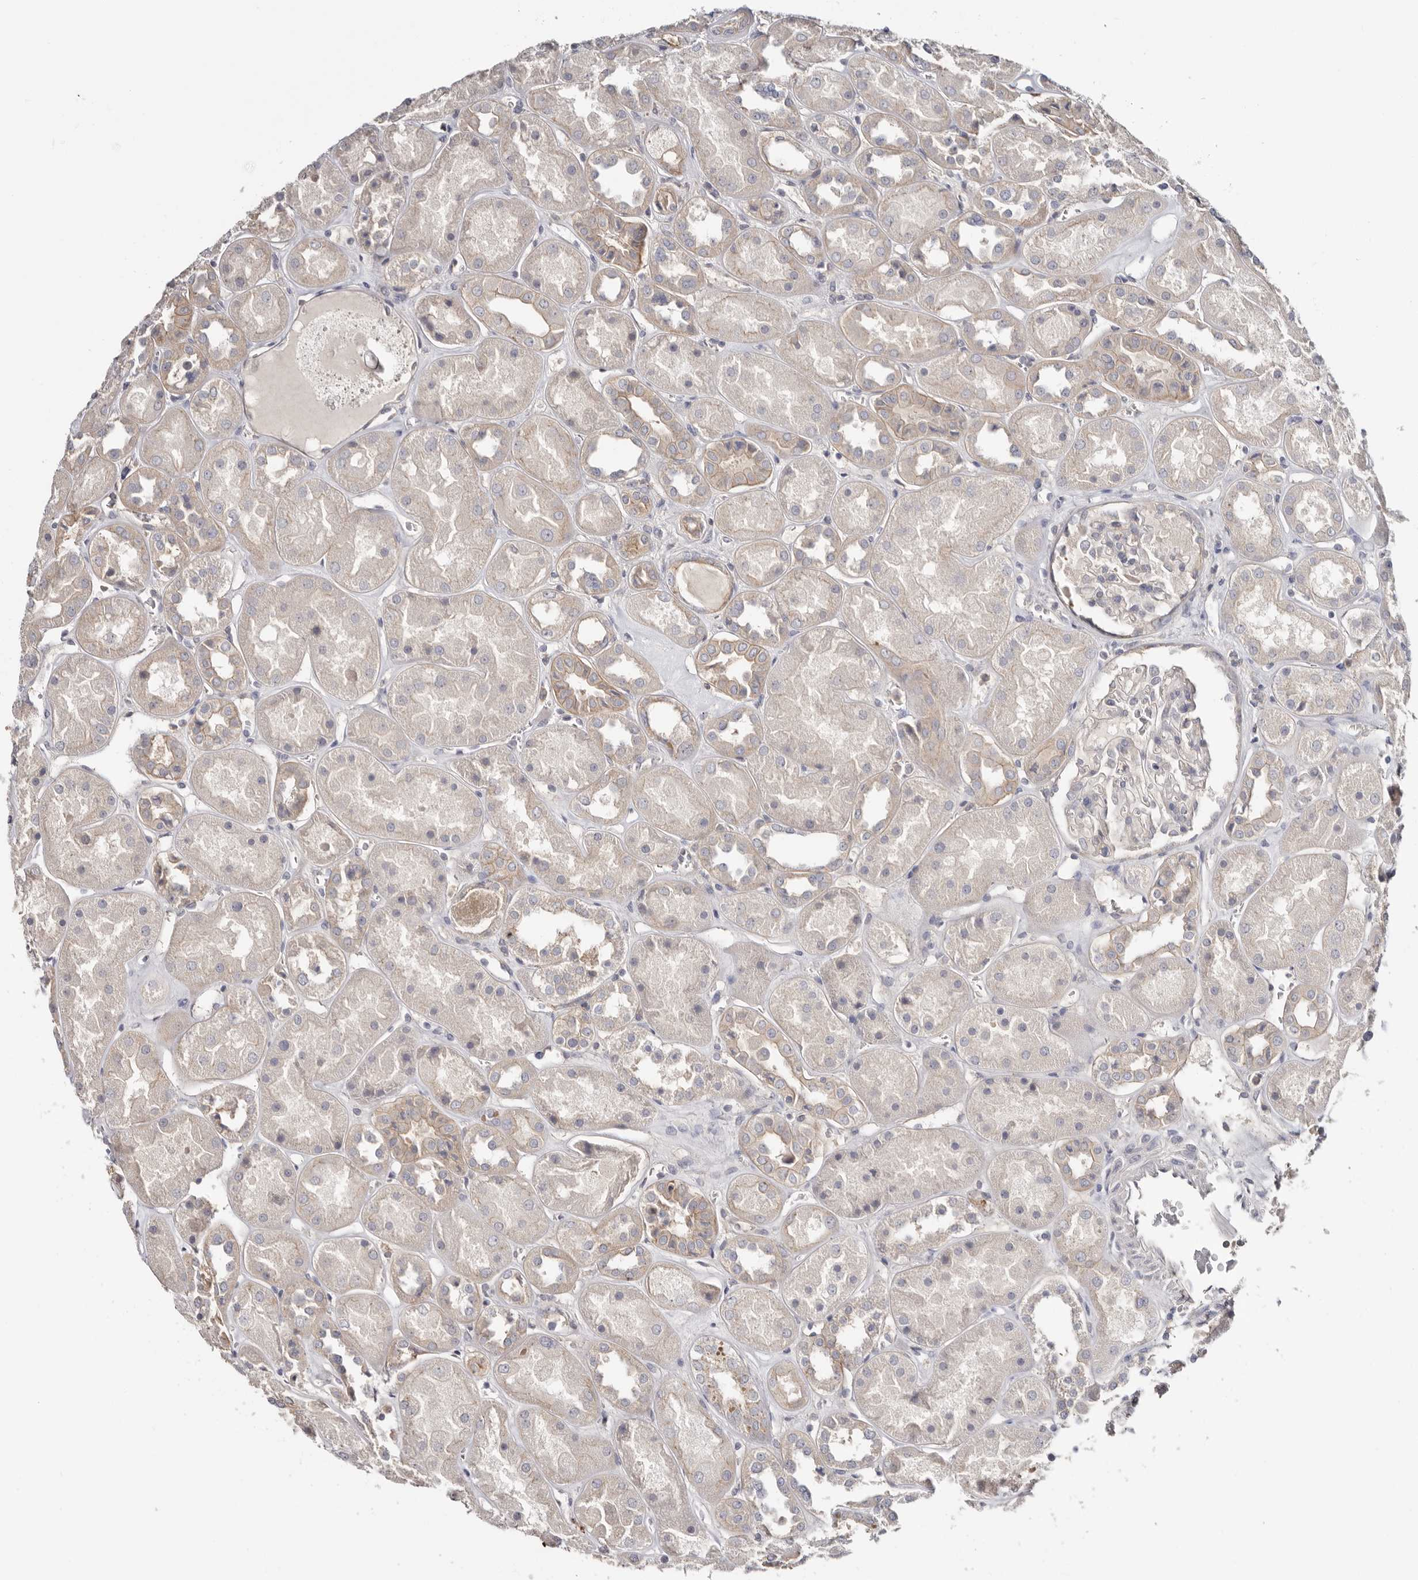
{"staining": {"intensity": "negative", "quantity": "none", "location": "none"}, "tissue": "kidney", "cell_type": "Cells in glomeruli", "image_type": "normal", "snomed": [{"axis": "morphology", "description": "Normal tissue, NOS"}, {"axis": "topography", "description": "Kidney"}], "caption": "The photomicrograph displays no staining of cells in glomeruli in unremarkable kidney.", "gene": "S100A14", "patient": {"sex": "male", "age": 70}}